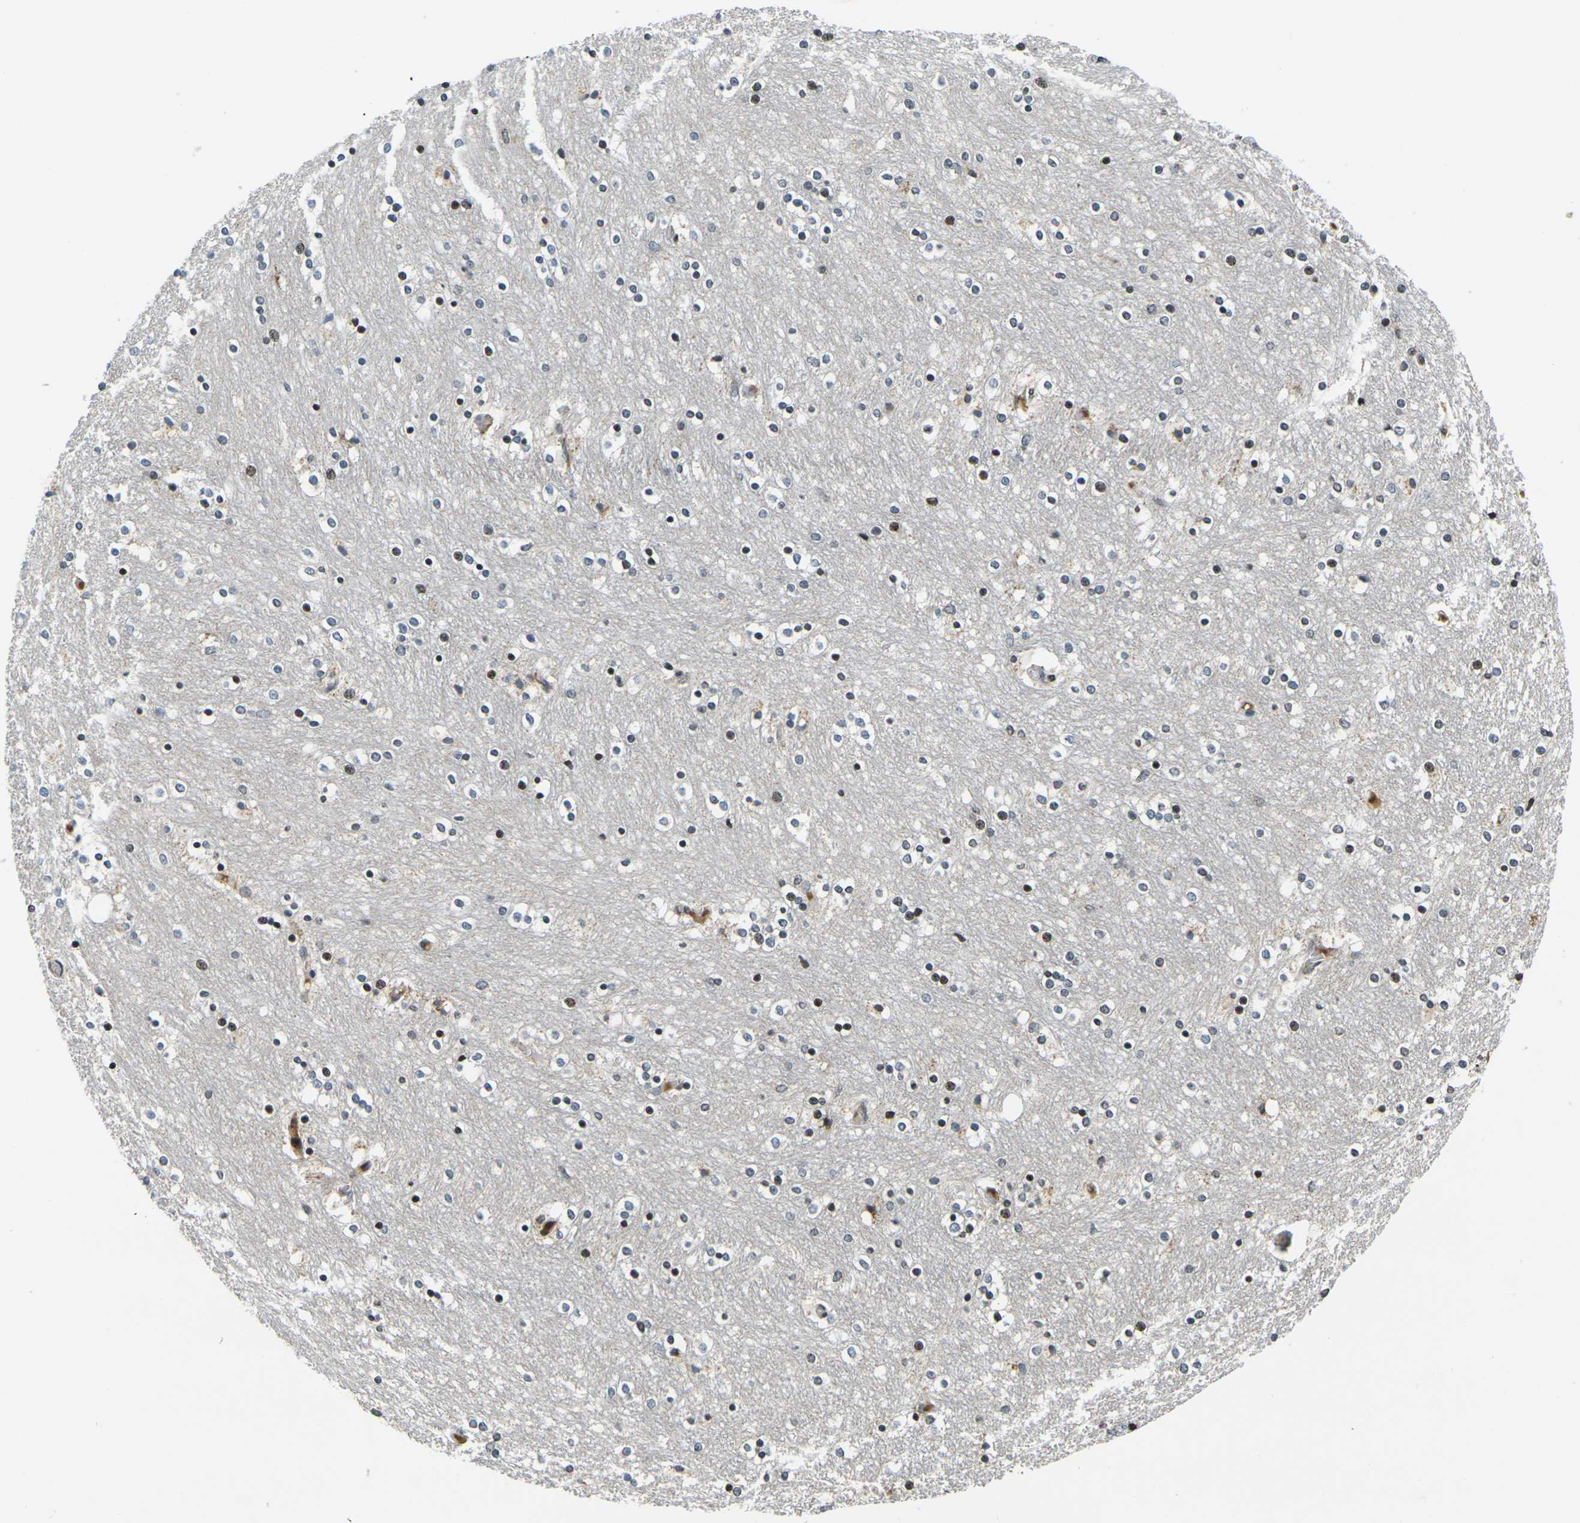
{"staining": {"intensity": "moderate", "quantity": "25%-75%", "location": "nuclear"}, "tissue": "caudate", "cell_type": "Glial cells", "image_type": "normal", "snomed": [{"axis": "morphology", "description": "Normal tissue, NOS"}, {"axis": "topography", "description": "Lateral ventricle wall"}], "caption": "Immunohistochemistry (IHC) of unremarkable human caudate exhibits medium levels of moderate nuclear positivity in approximately 25%-75% of glial cells. The staining is performed using DAB (3,3'-diaminobenzidine) brown chromogen to label protein expression. The nuclei are counter-stained blue using hematoxylin.", "gene": "C1QC", "patient": {"sex": "female", "age": 54}}